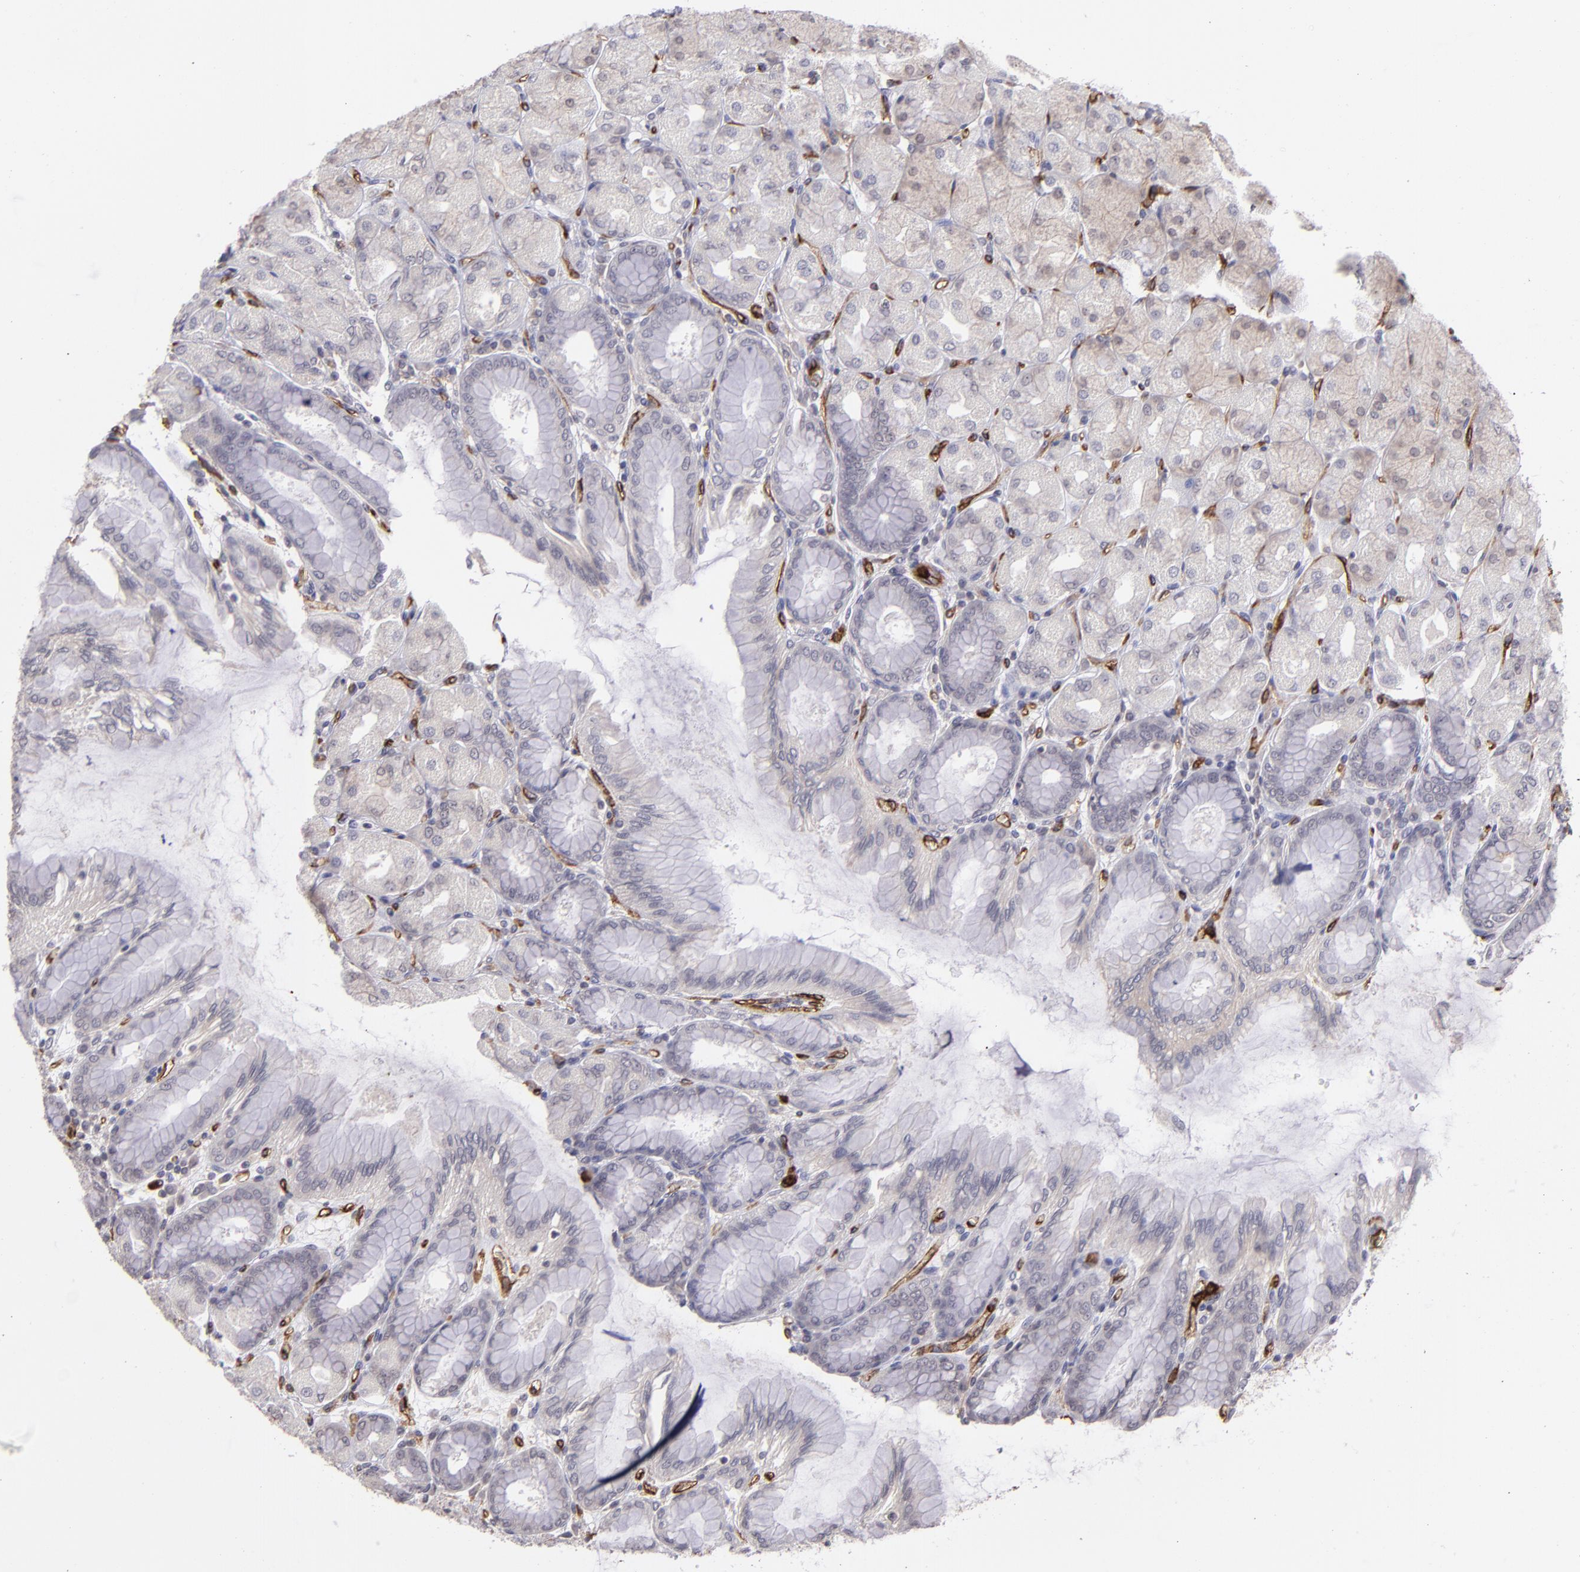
{"staining": {"intensity": "negative", "quantity": "none", "location": "none"}, "tissue": "stomach", "cell_type": "Glandular cells", "image_type": "normal", "snomed": [{"axis": "morphology", "description": "Normal tissue, NOS"}, {"axis": "topography", "description": "Stomach, upper"}], "caption": "Immunohistochemistry (IHC) micrograph of benign stomach: human stomach stained with DAB (3,3'-diaminobenzidine) shows no significant protein expression in glandular cells.", "gene": "DYSF", "patient": {"sex": "female", "age": 56}}